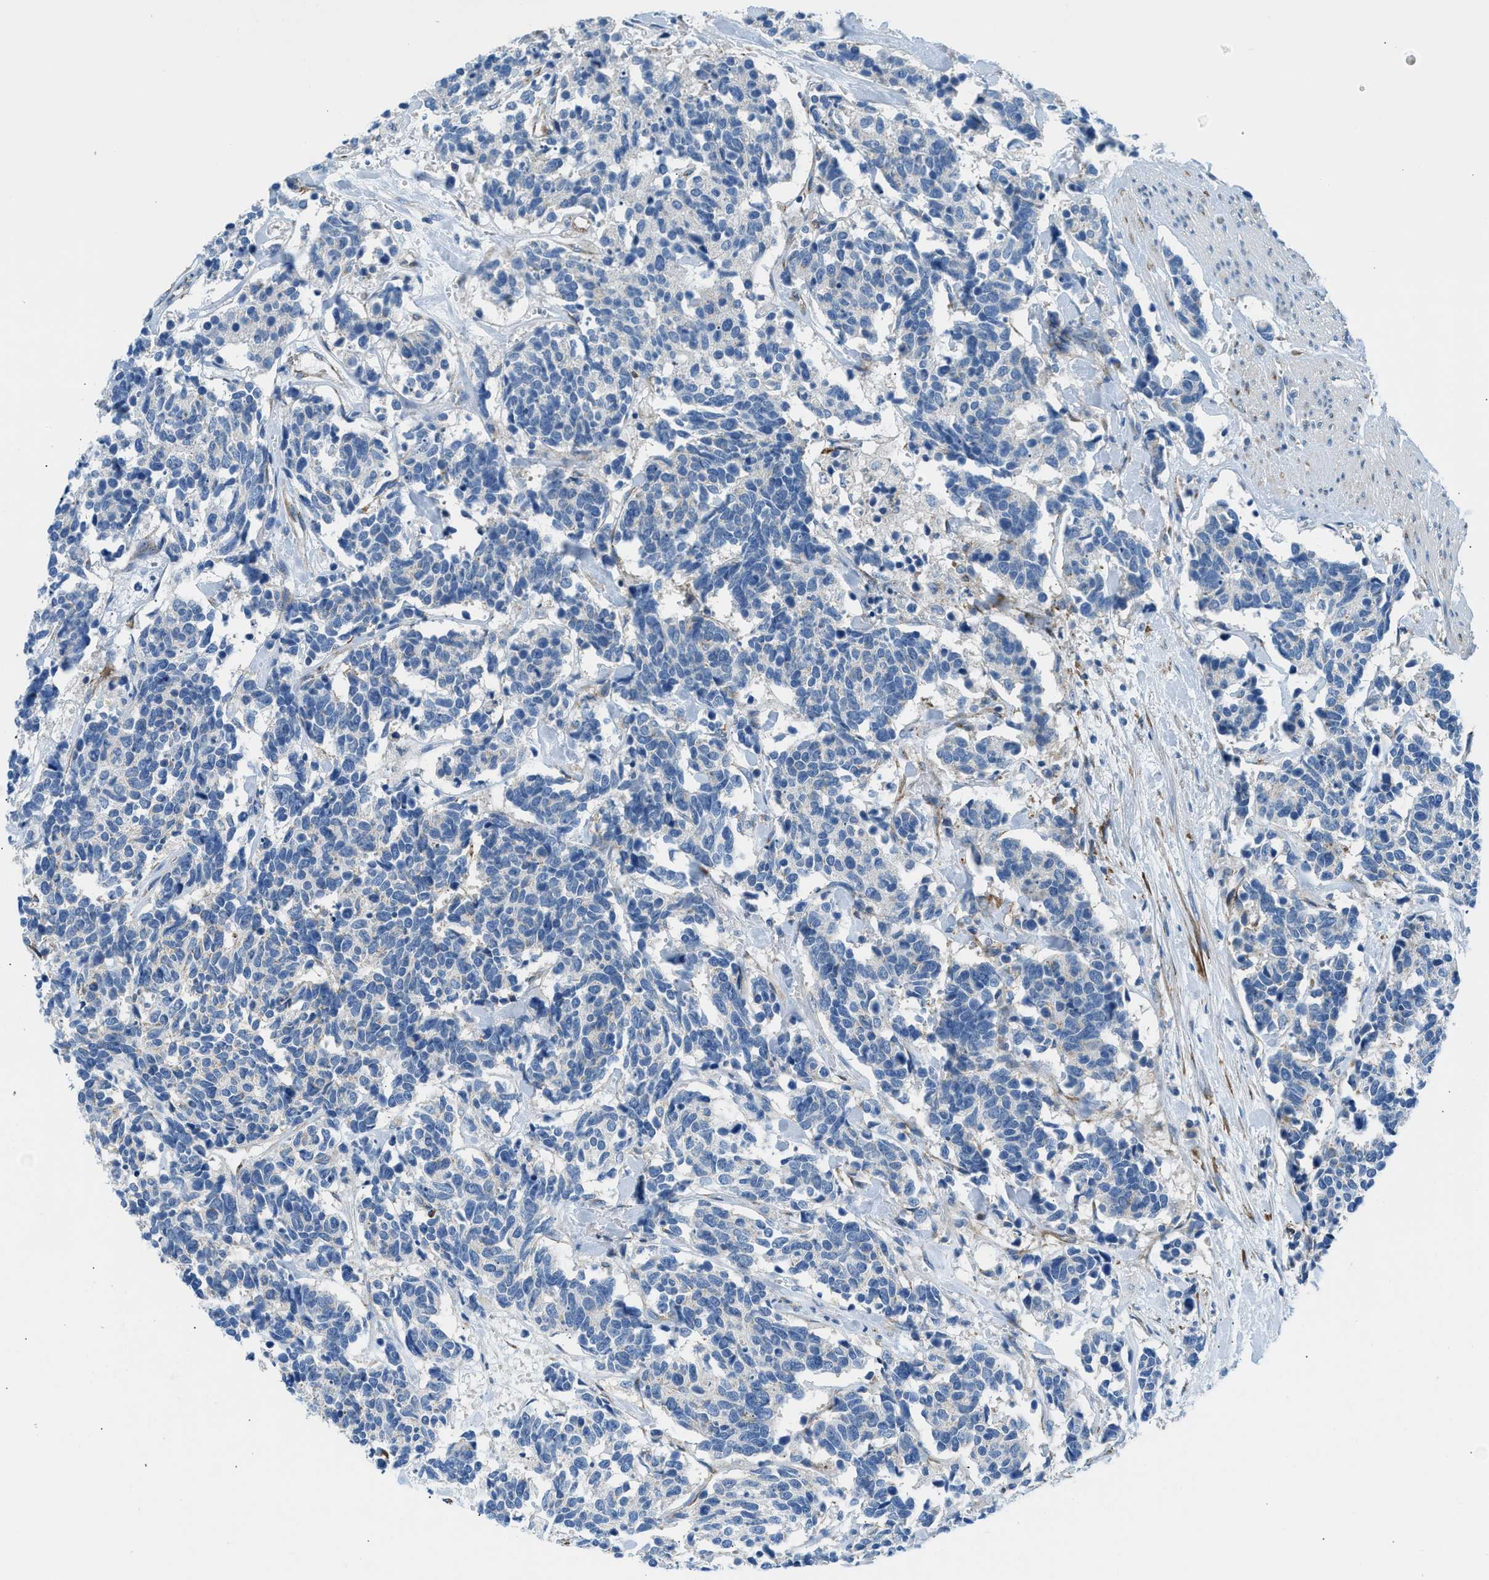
{"staining": {"intensity": "negative", "quantity": "none", "location": "none"}, "tissue": "carcinoid", "cell_type": "Tumor cells", "image_type": "cancer", "snomed": [{"axis": "morphology", "description": "Carcinoma, NOS"}, {"axis": "morphology", "description": "Carcinoid, malignant, NOS"}, {"axis": "topography", "description": "Urinary bladder"}], "caption": "IHC of carcinoma demonstrates no staining in tumor cells.", "gene": "BNC2", "patient": {"sex": "male", "age": 57}}